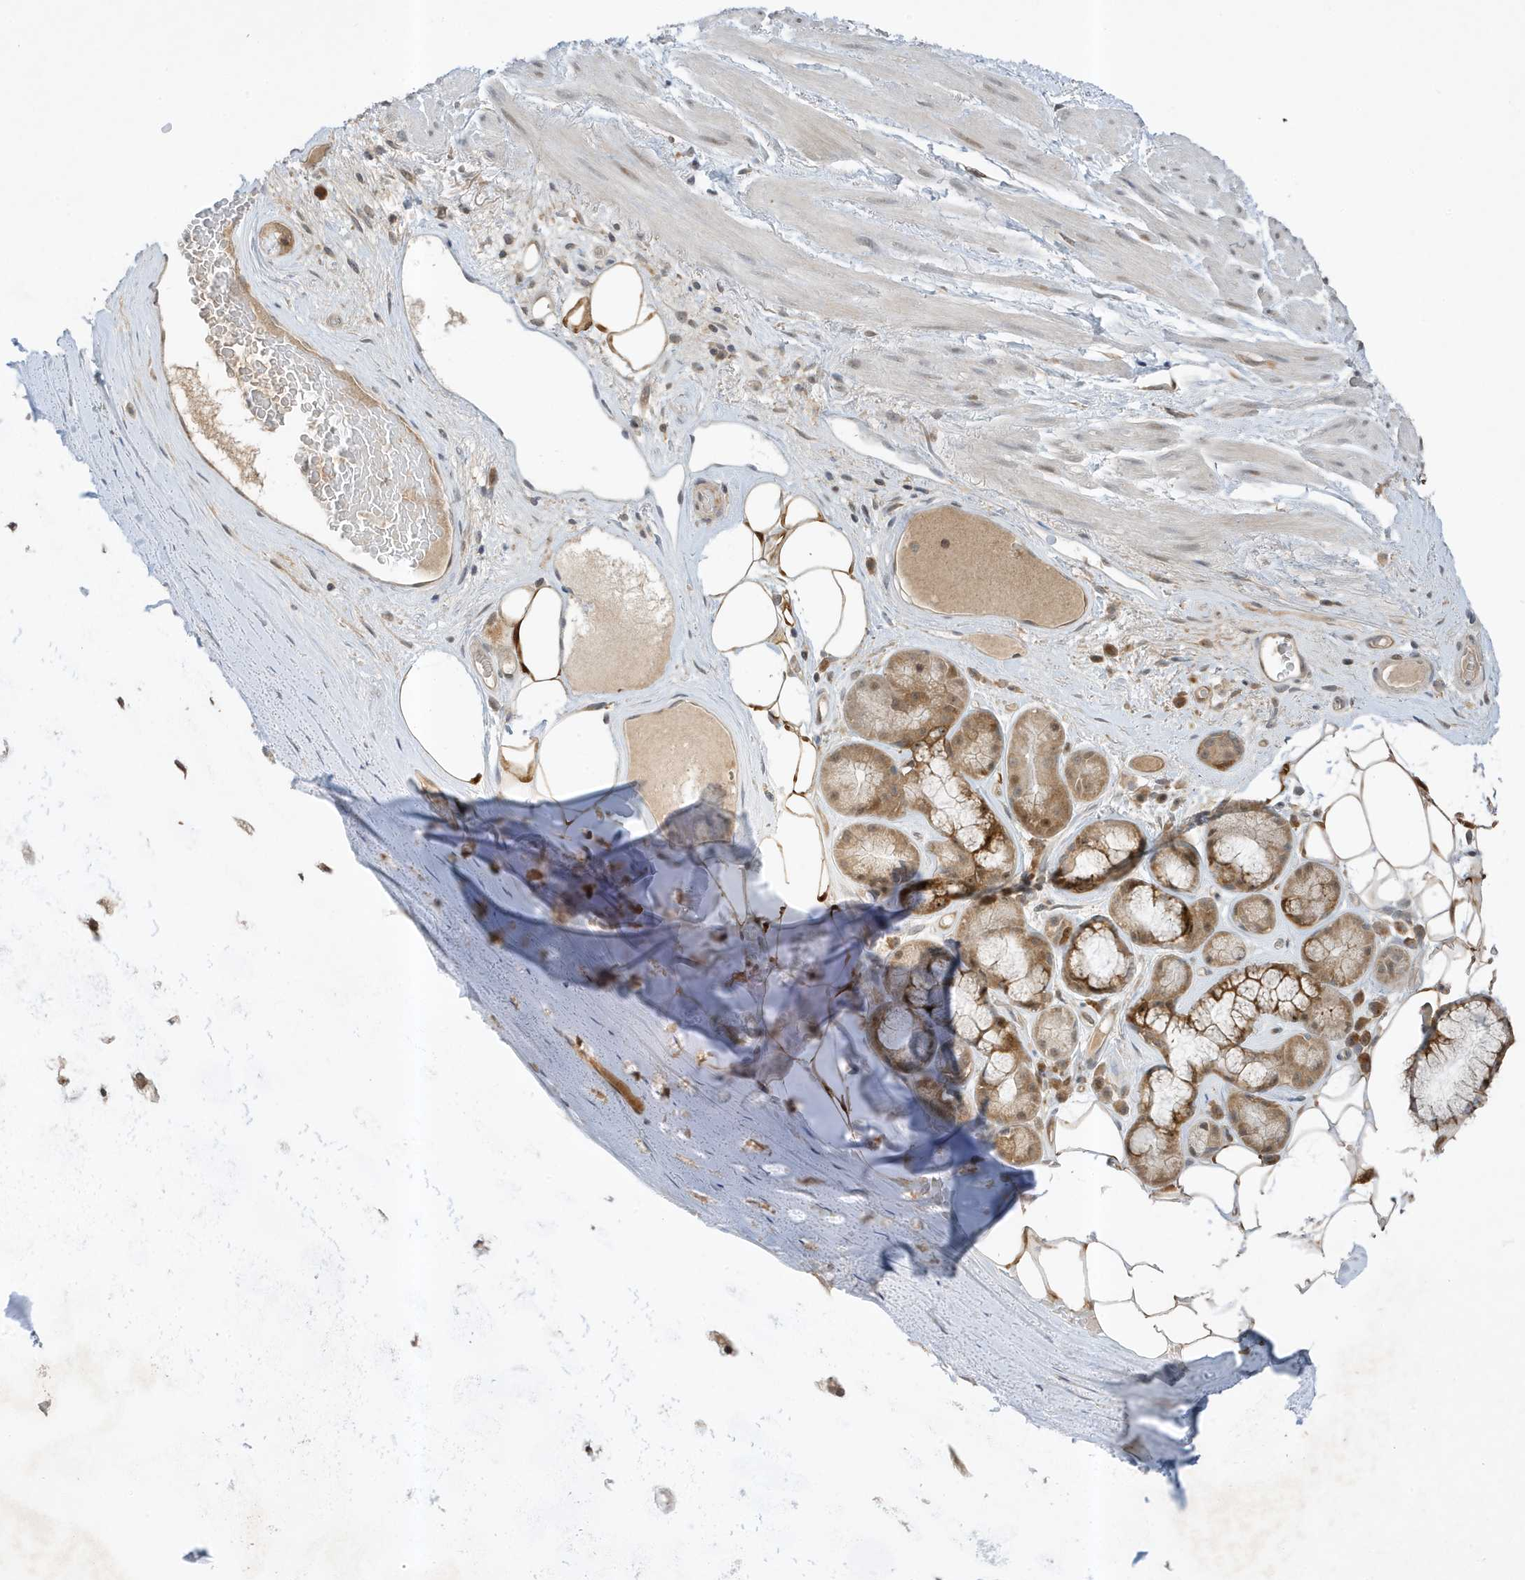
{"staining": {"intensity": "moderate", "quantity": ">75%", "location": "cytoplasmic/membranous,nuclear"}, "tissue": "adipose tissue", "cell_type": "Adipocytes", "image_type": "normal", "snomed": [{"axis": "morphology", "description": "Normal tissue, NOS"}, {"axis": "morphology", "description": "Squamous cell carcinoma, NOS"}, {"axis": "topography", "description": "Lymph node"}, {"axis": "topography", "description": "Bronchus"}, {"axis": "topography", "description": "Lung"}], "caption": "Protein positivity by immunohistochemistry (IHC) displays moderate cytoplasmic/membranous,nuclear staining in about >75% of adipocytes in normal adipose tissue. (Brightfield microscopy of DAB IHC at high magnification).", "gene": "MAST3", "patient": {"sex": "male", "age": 66}}